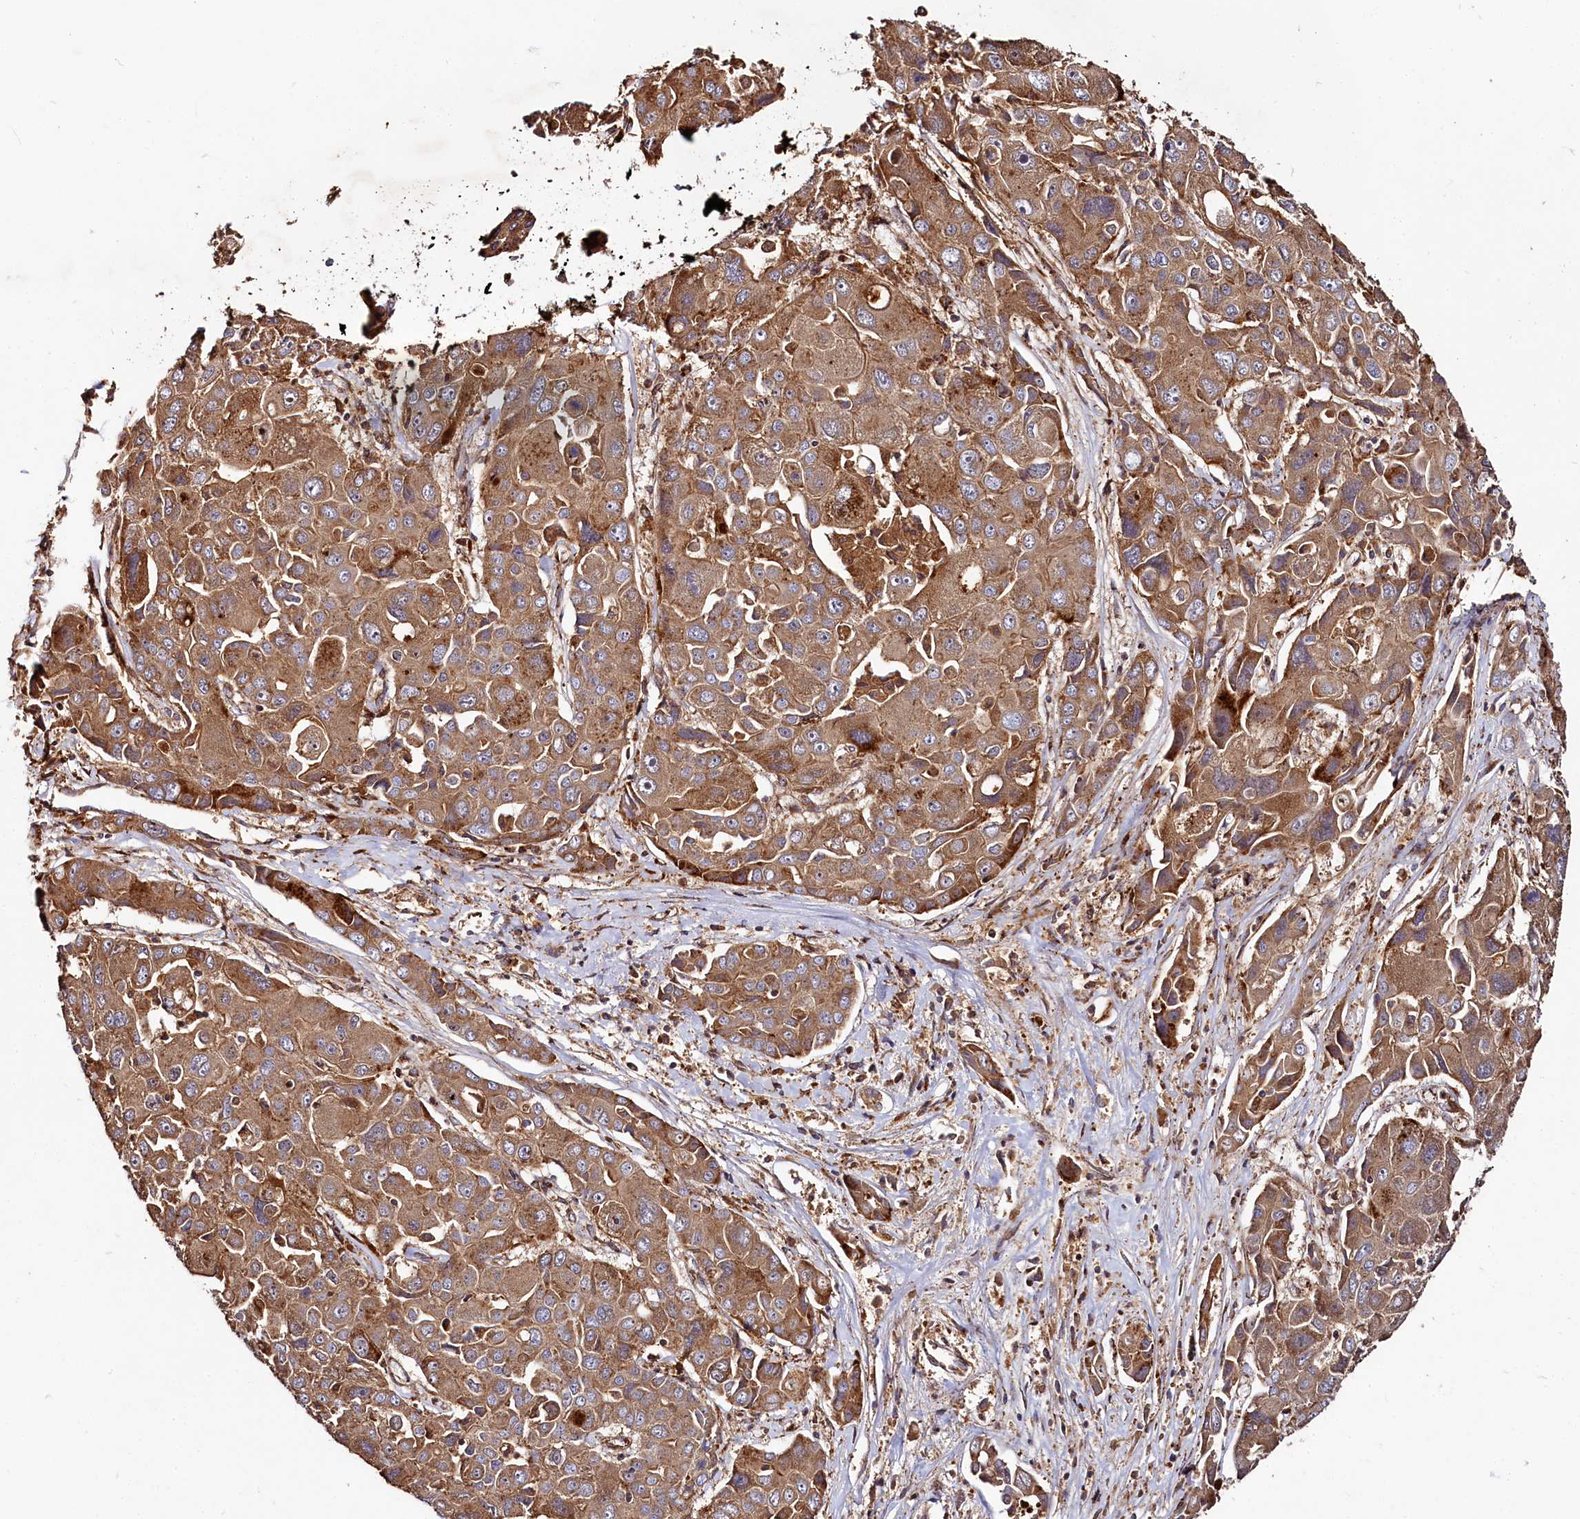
{"staining": {"intensity": "moderate", "quantity": ">75%", "location": "cytoplasmic/membranous"}, "tissue": "liver cancer", "cell_type": "Tumor cells", "image_type": "cancer", "snomed": [{"axis": "morphology", "description": "Cholangiocarcinoma"}, {"axis": "topography", "description": "Liver"}], "caption": "Liver cancer (cholangiocarcinoma) stained with a brown dye exhibits moderate cytoplasmic/membranous positive positivity in about >75% of tumor cells.", "gene": "WDR73", "patient": {"sex": "male", "age": 67}}